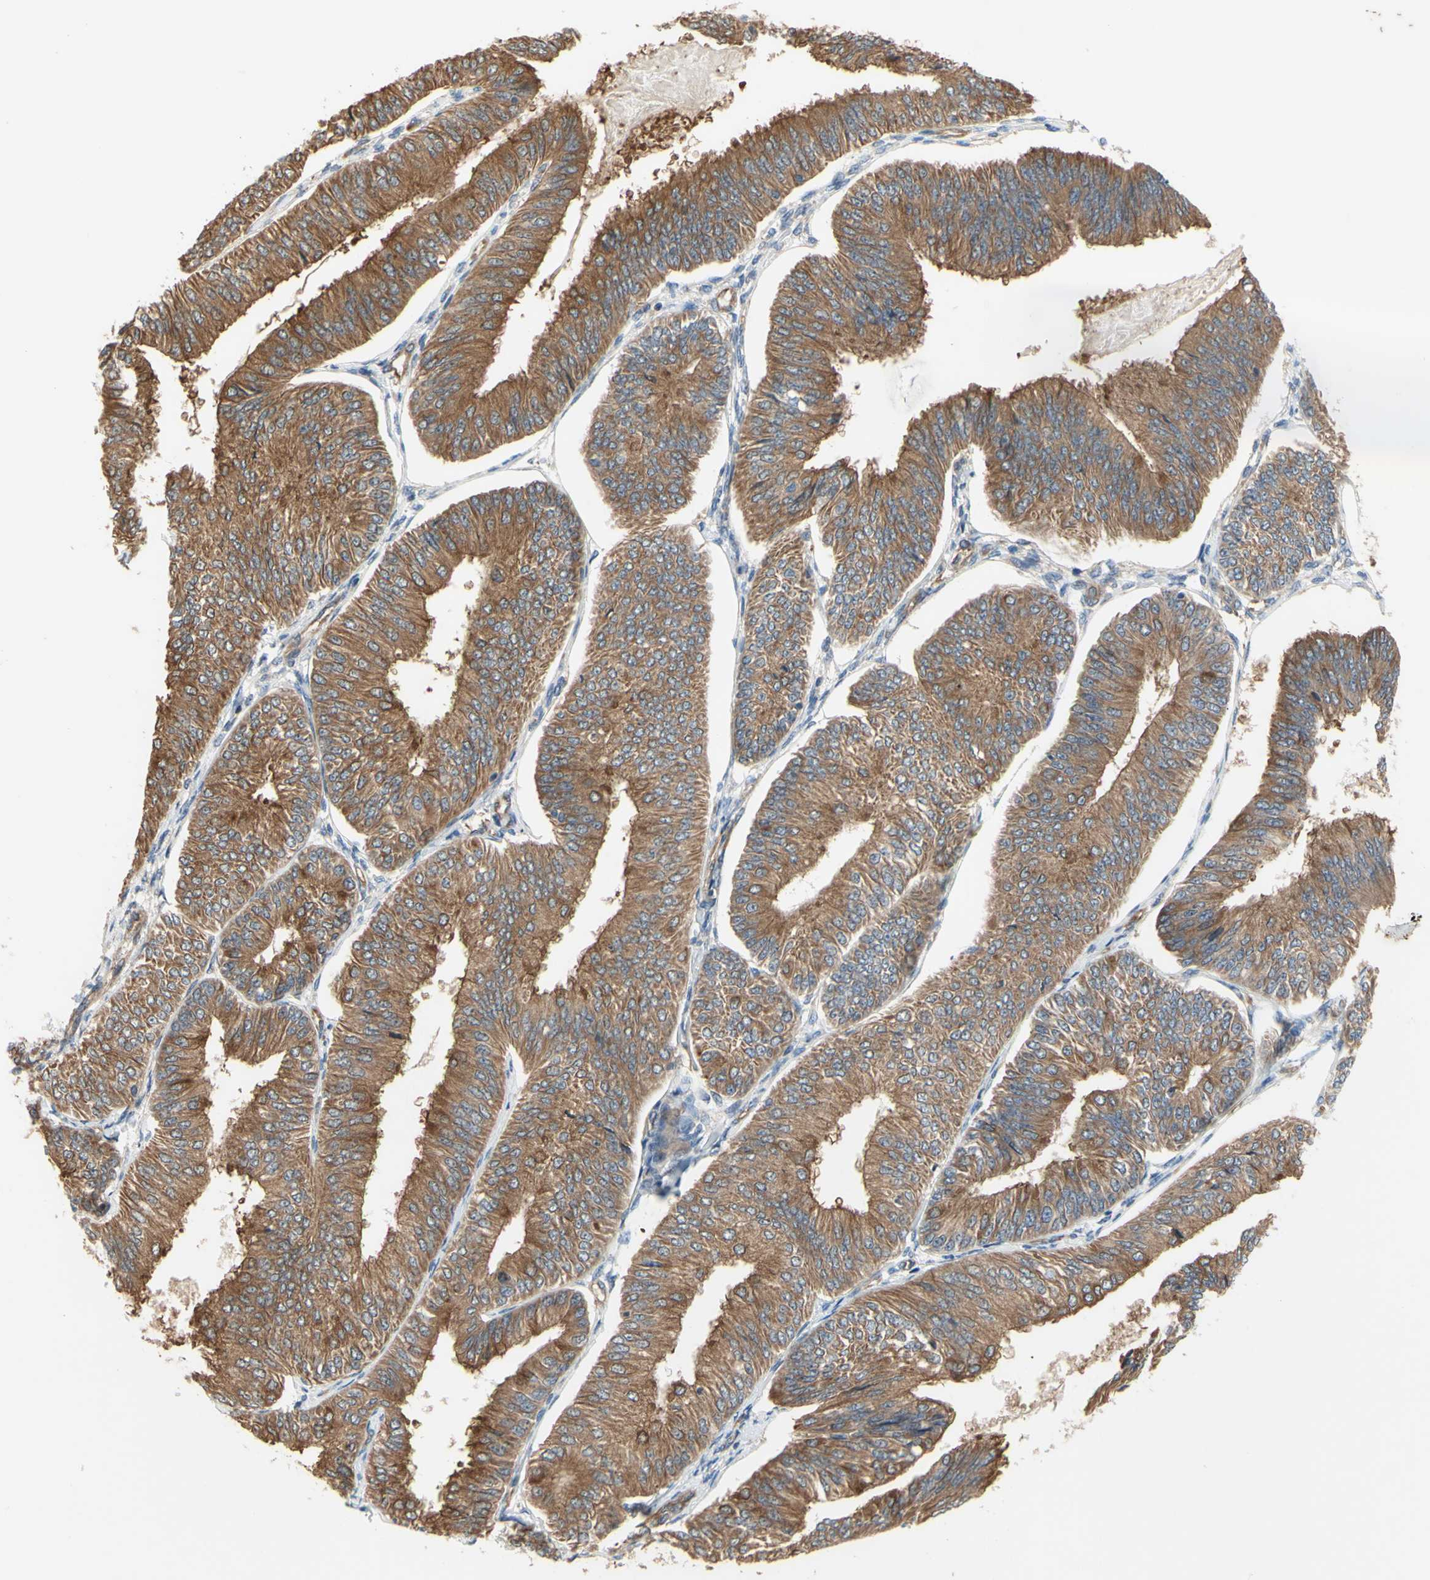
{"staining": {"intensity": "moderate", "quantity": ">75%", "location": "cytoplasmic/membranous"}, "tissue": "endometrial cancer", "cell_type": "Tumor cells", "image_type": "cancer", "snomed": [{"axis": "morphology", "description": "Adenocarcinoma, NOS"}, {"axis": "topography", "description": "Endometrium"}], "caption": "Moderate cytoplasmic/membranous protein expression is seen in about >75% of tumor cells in endometrial cancer.", "gene": "DYNLRB1", "patient": {"sex": "female", "age": 58}}